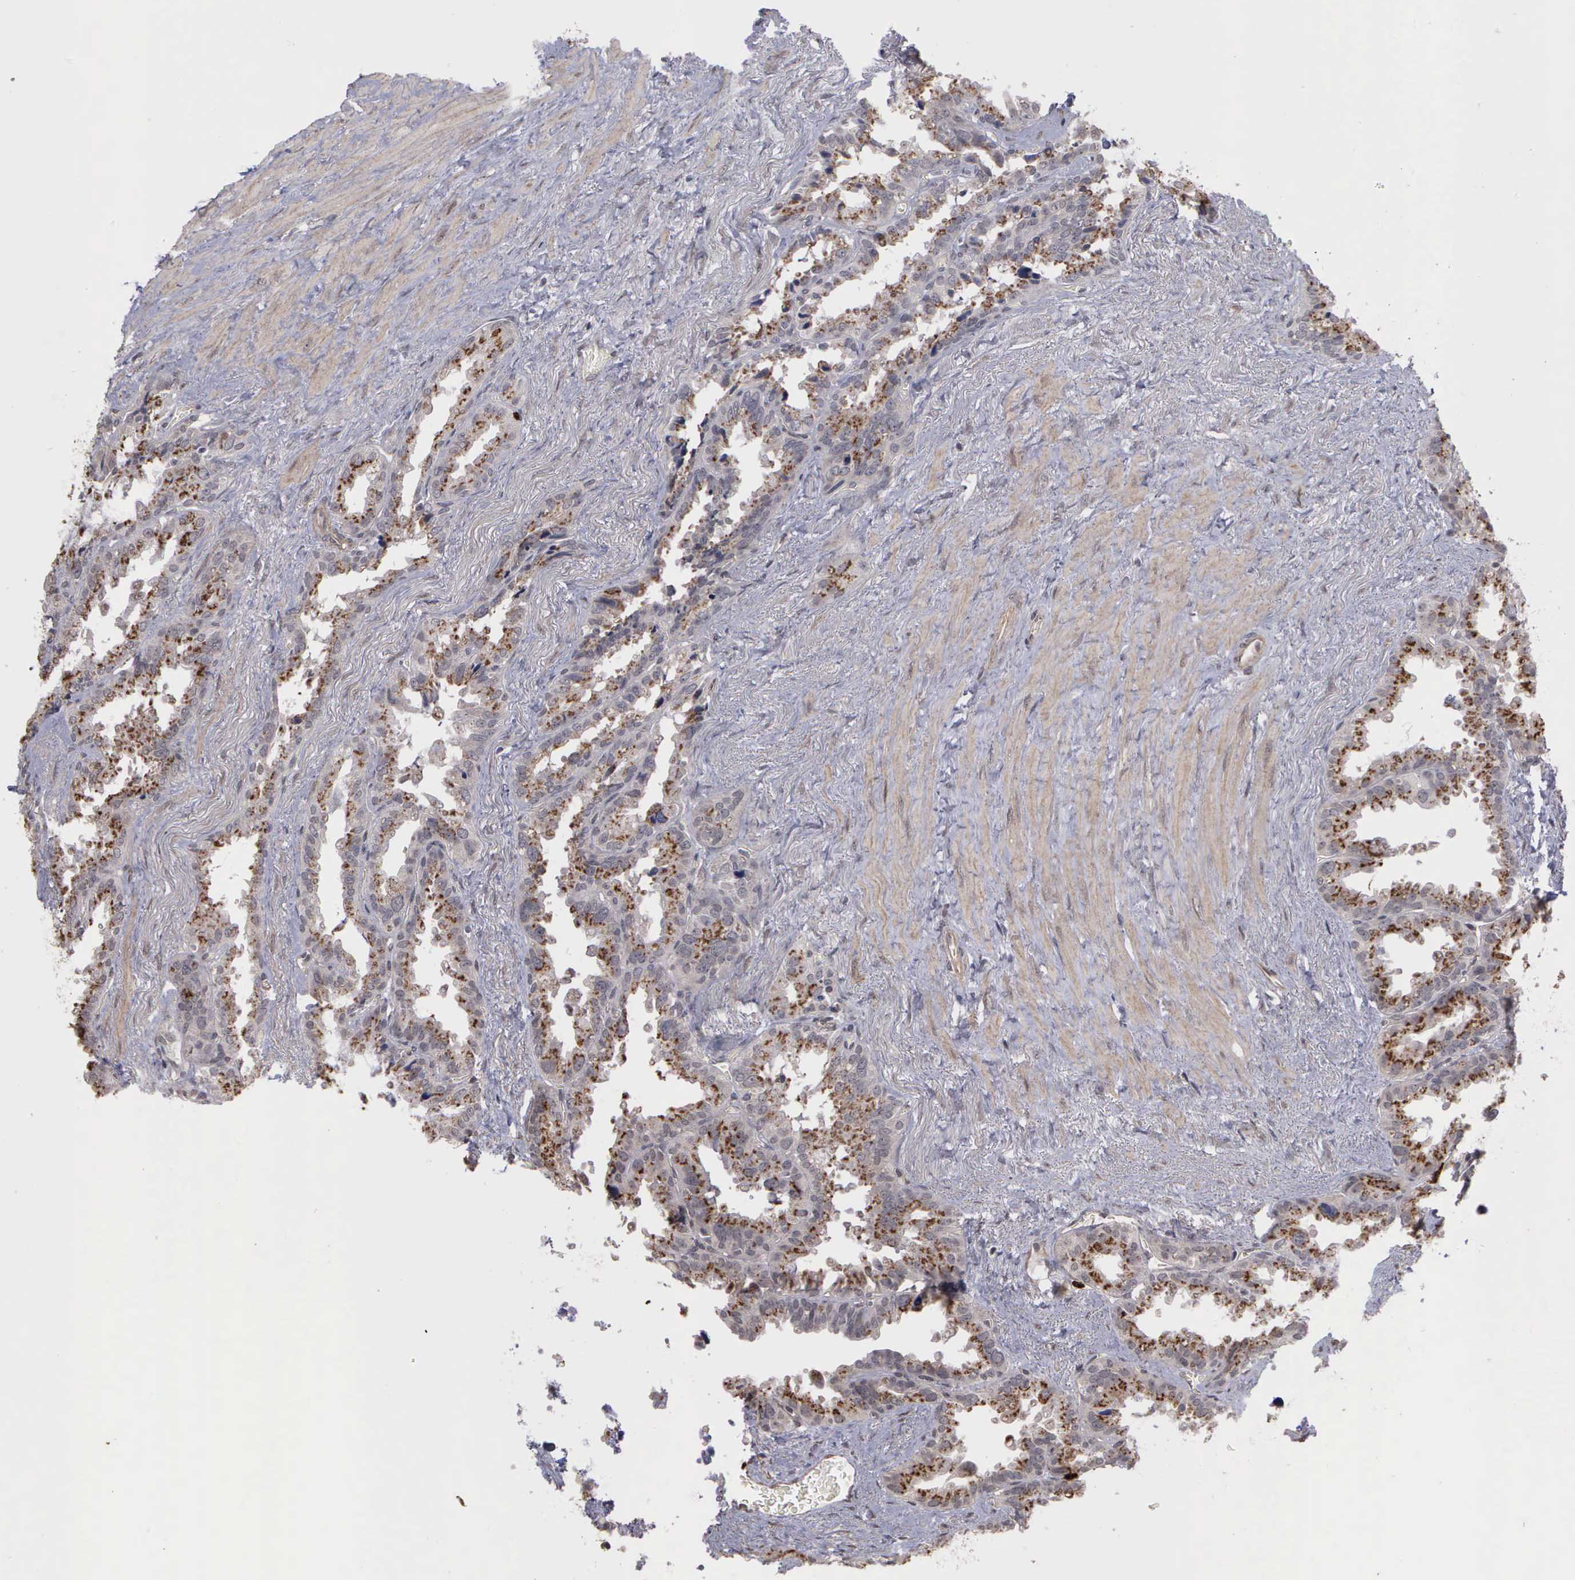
{"staining": {"intensity": "moderate", "quantity": ">75%", "location": "cytoplasmic/membranous"}, "tissue": "seminal vesicle", "cell_type": "Glandular cells", "image_type": "normal", "snomed": [{"axis": "morphology", "description": "Normal tissue, NOS"}, {"axis": "topography", "description": "Prostate"}, {"axis": "topography", "description": "Seminal veicle"}], "caption": "Brown immunohistochemical staining in unremarkable seminal vesicle demonstrates moderate cytoplasmic/membranous expression in approximately >75% of glandular cells. The staining was performed using DAB (3,3'-diaminobenzidine) to visualize the protein expression in brown, while the nuclei were stained in blue with hematoxylin (Magnification: 20x).", "gene": "MMP9", "patient": {"sex": "male", "age": 63}}